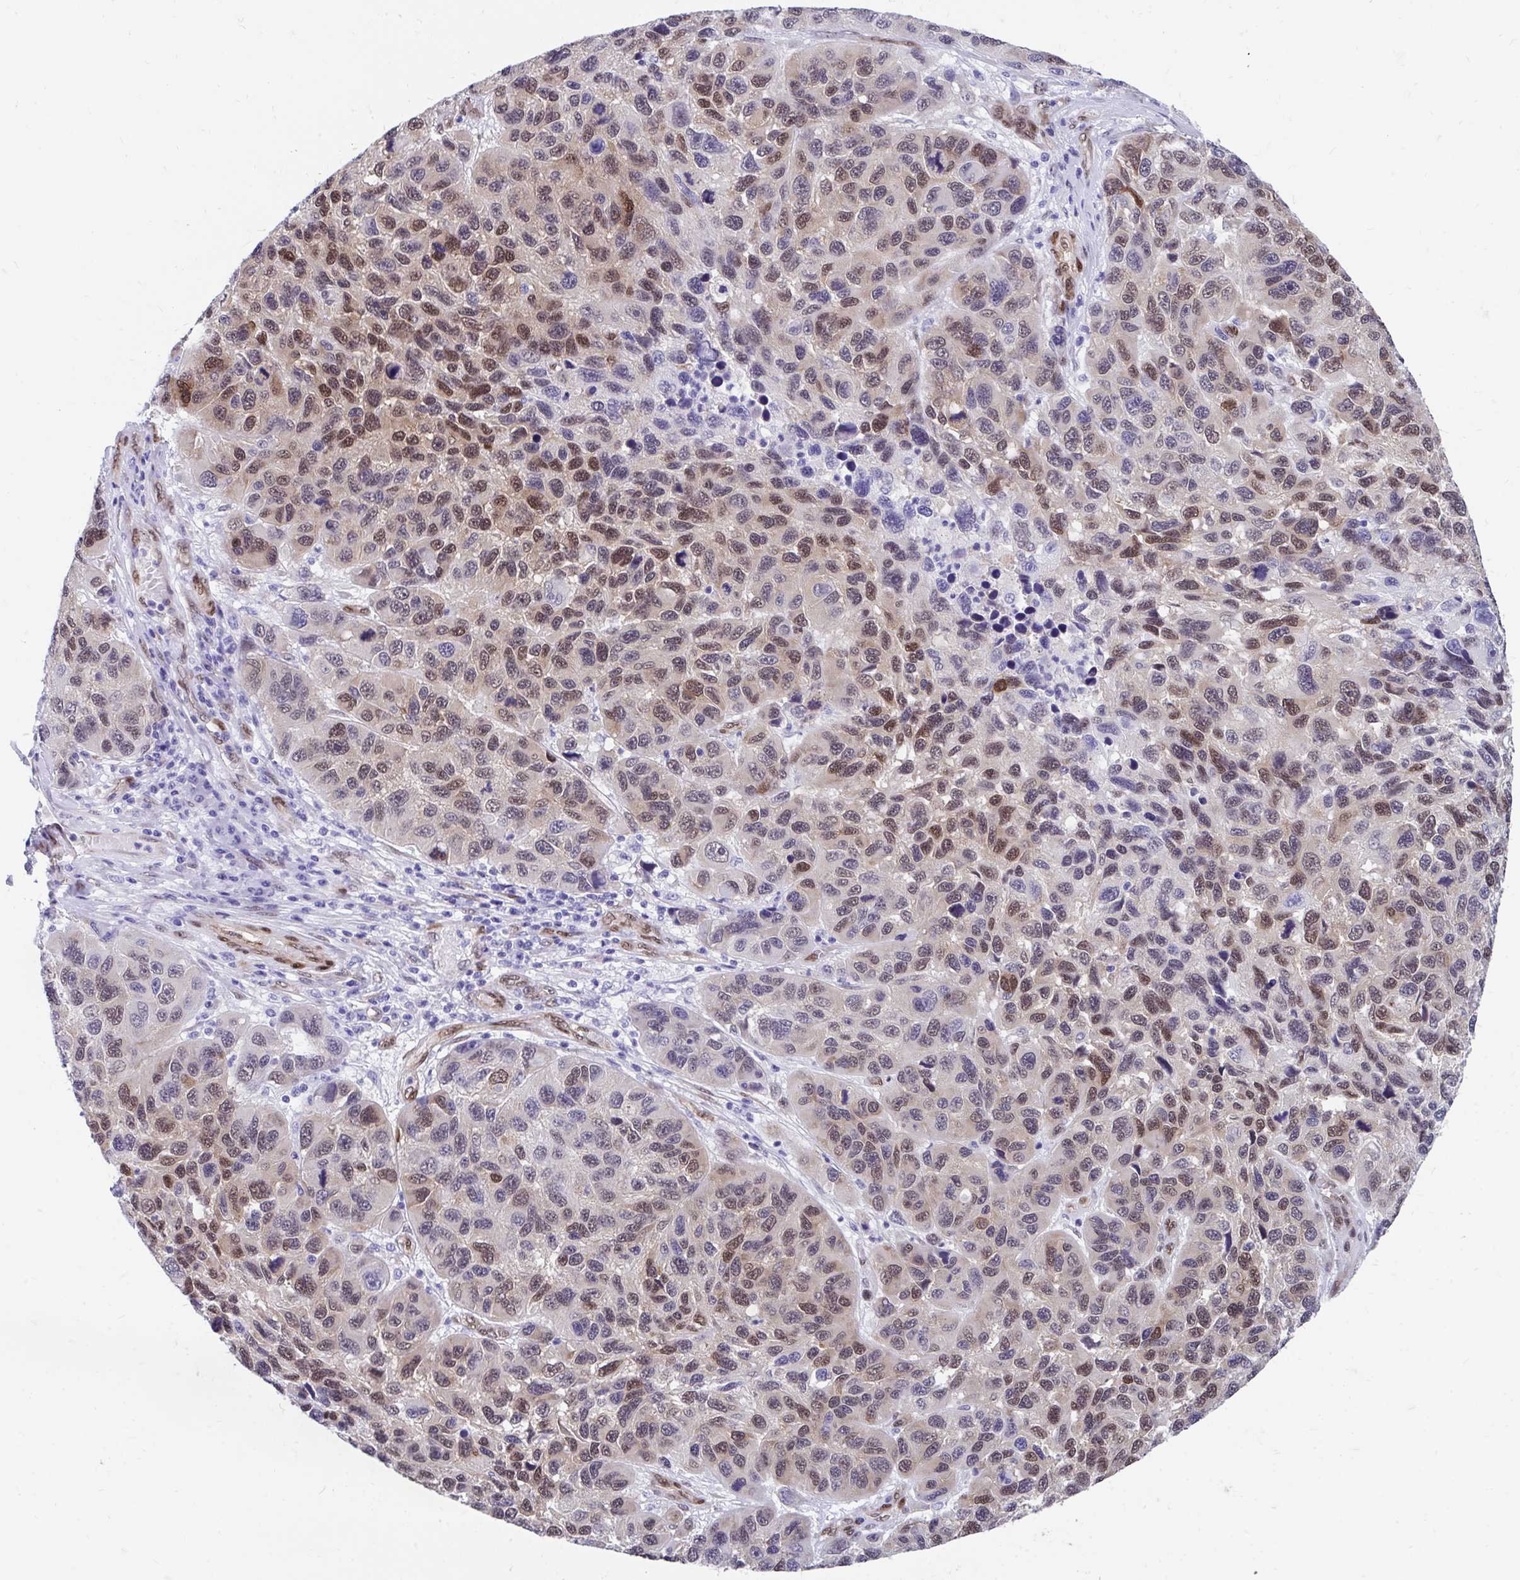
{"staining": {"intensity": "moderate", "quantity": ">75%", "location": "nuclear"}, "tissue": "melanoma", "cell_type": "Tumor cells", "image_type": "cancer", "snomed": [{"axis": "morphology", "description": "Malignant melanoma, NOS"}, {"axis": "topography", "description": "Skin"}], "caption": "Approximately >75% of tumor cells in melanoma show moderate nuclear protein expression as visualized by brown immunohistochemical staining.", "gene": "RBPMS", "patient": {"sex": "male", "age": 53}}